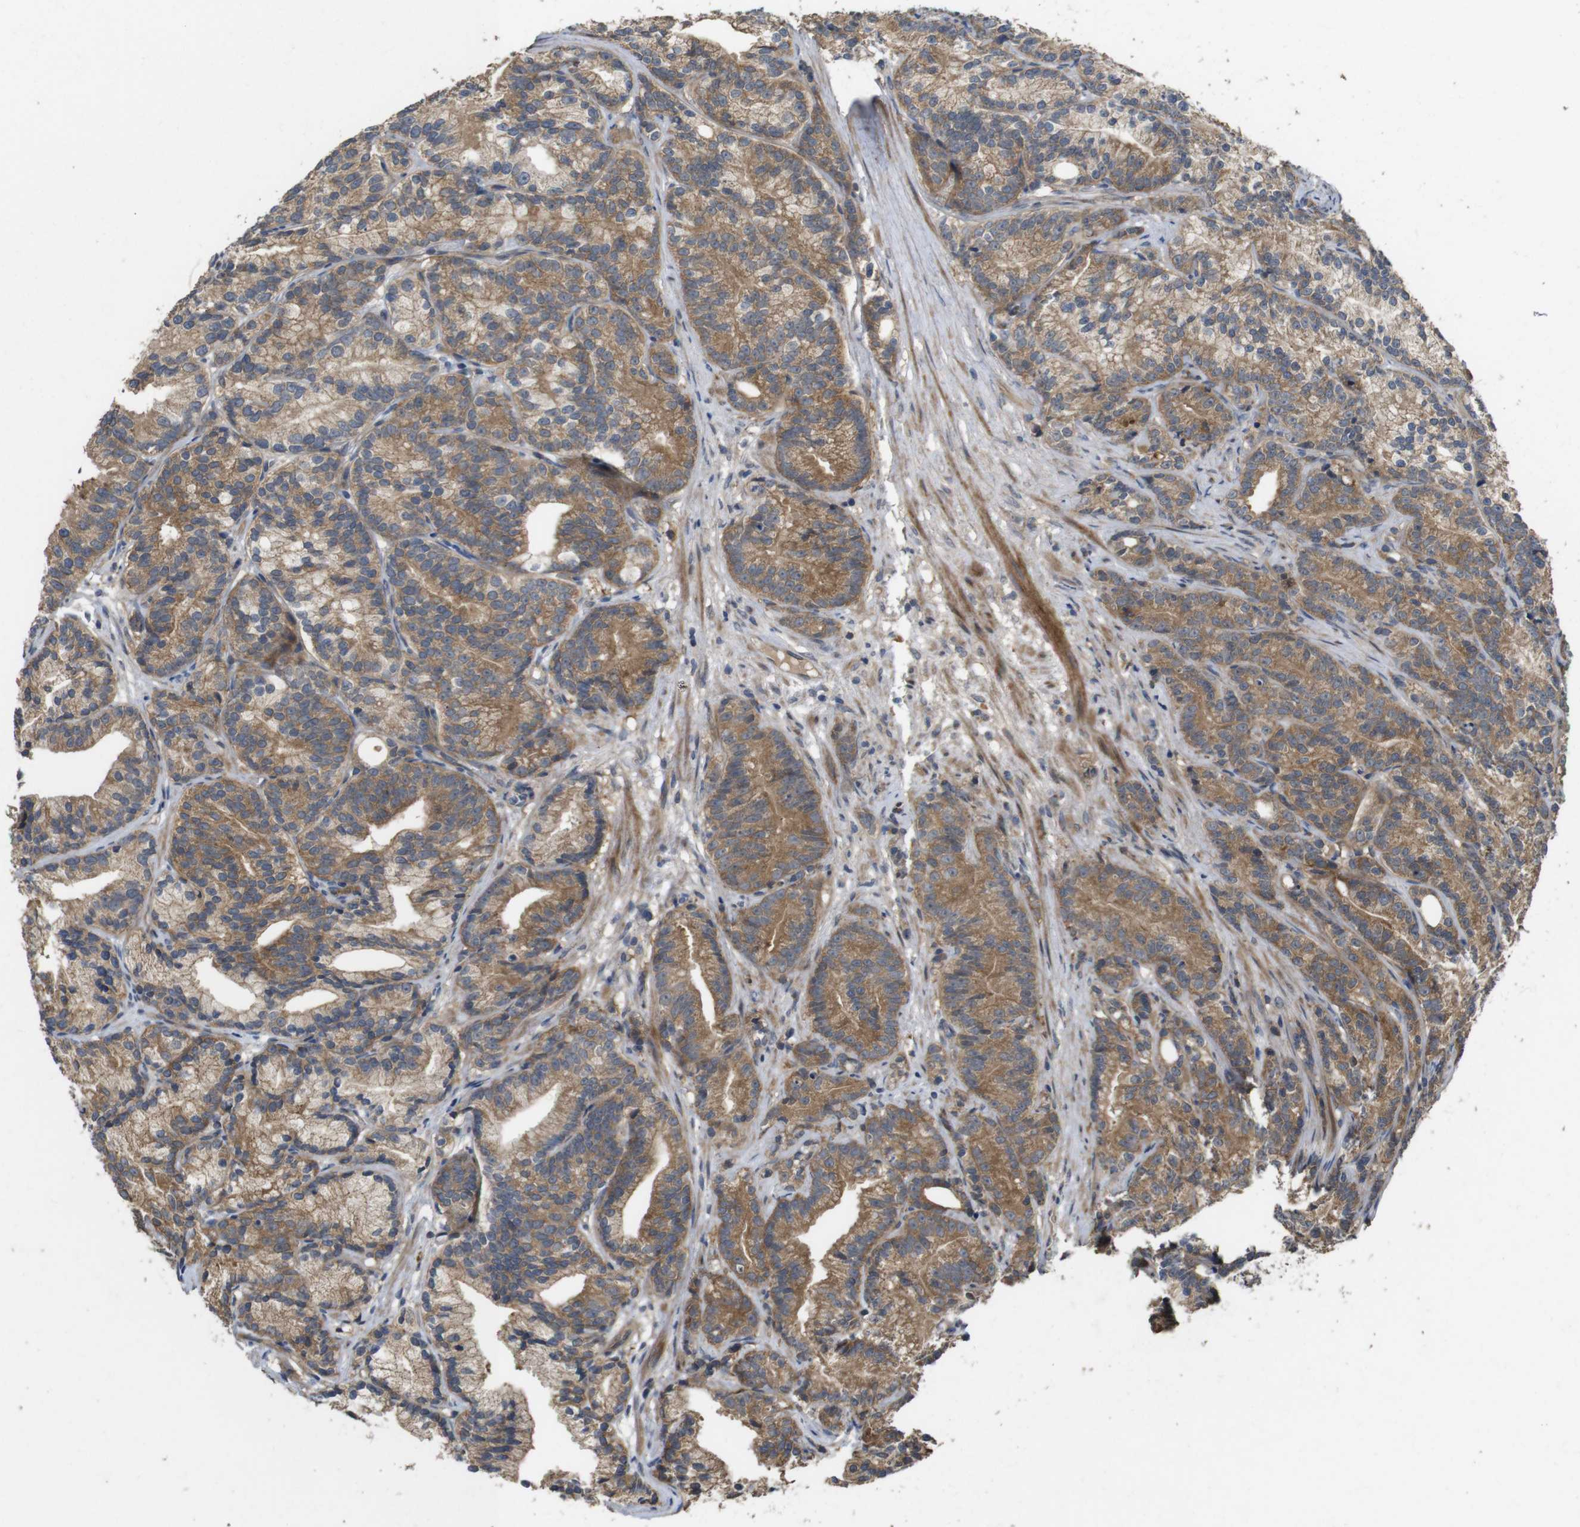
{"staining": {"intensity": "moderate", "quantity": ">75%", "location": "cytoplasmic/membranous"}, "tissue": "prostate cancer", "cell_type": "Tumor cells", "image_type": "cancer", "snomed": [{"axis": "morphology", "description": "Adenocarcinoma, Low grade"}, {"axis": "topography", "description": "Prostate"}], "caption": "Immunohistochemical staining of human prostate cancer (low-grade adenocarcinoma) demonstrates medium levels of moderate cytoplasmic/membranous protein staining in about >75% of tumor cells. Nuclei are stained in blue.", "gene": "PCDHB10", "patient": {"sex": "male", "age": 89}}